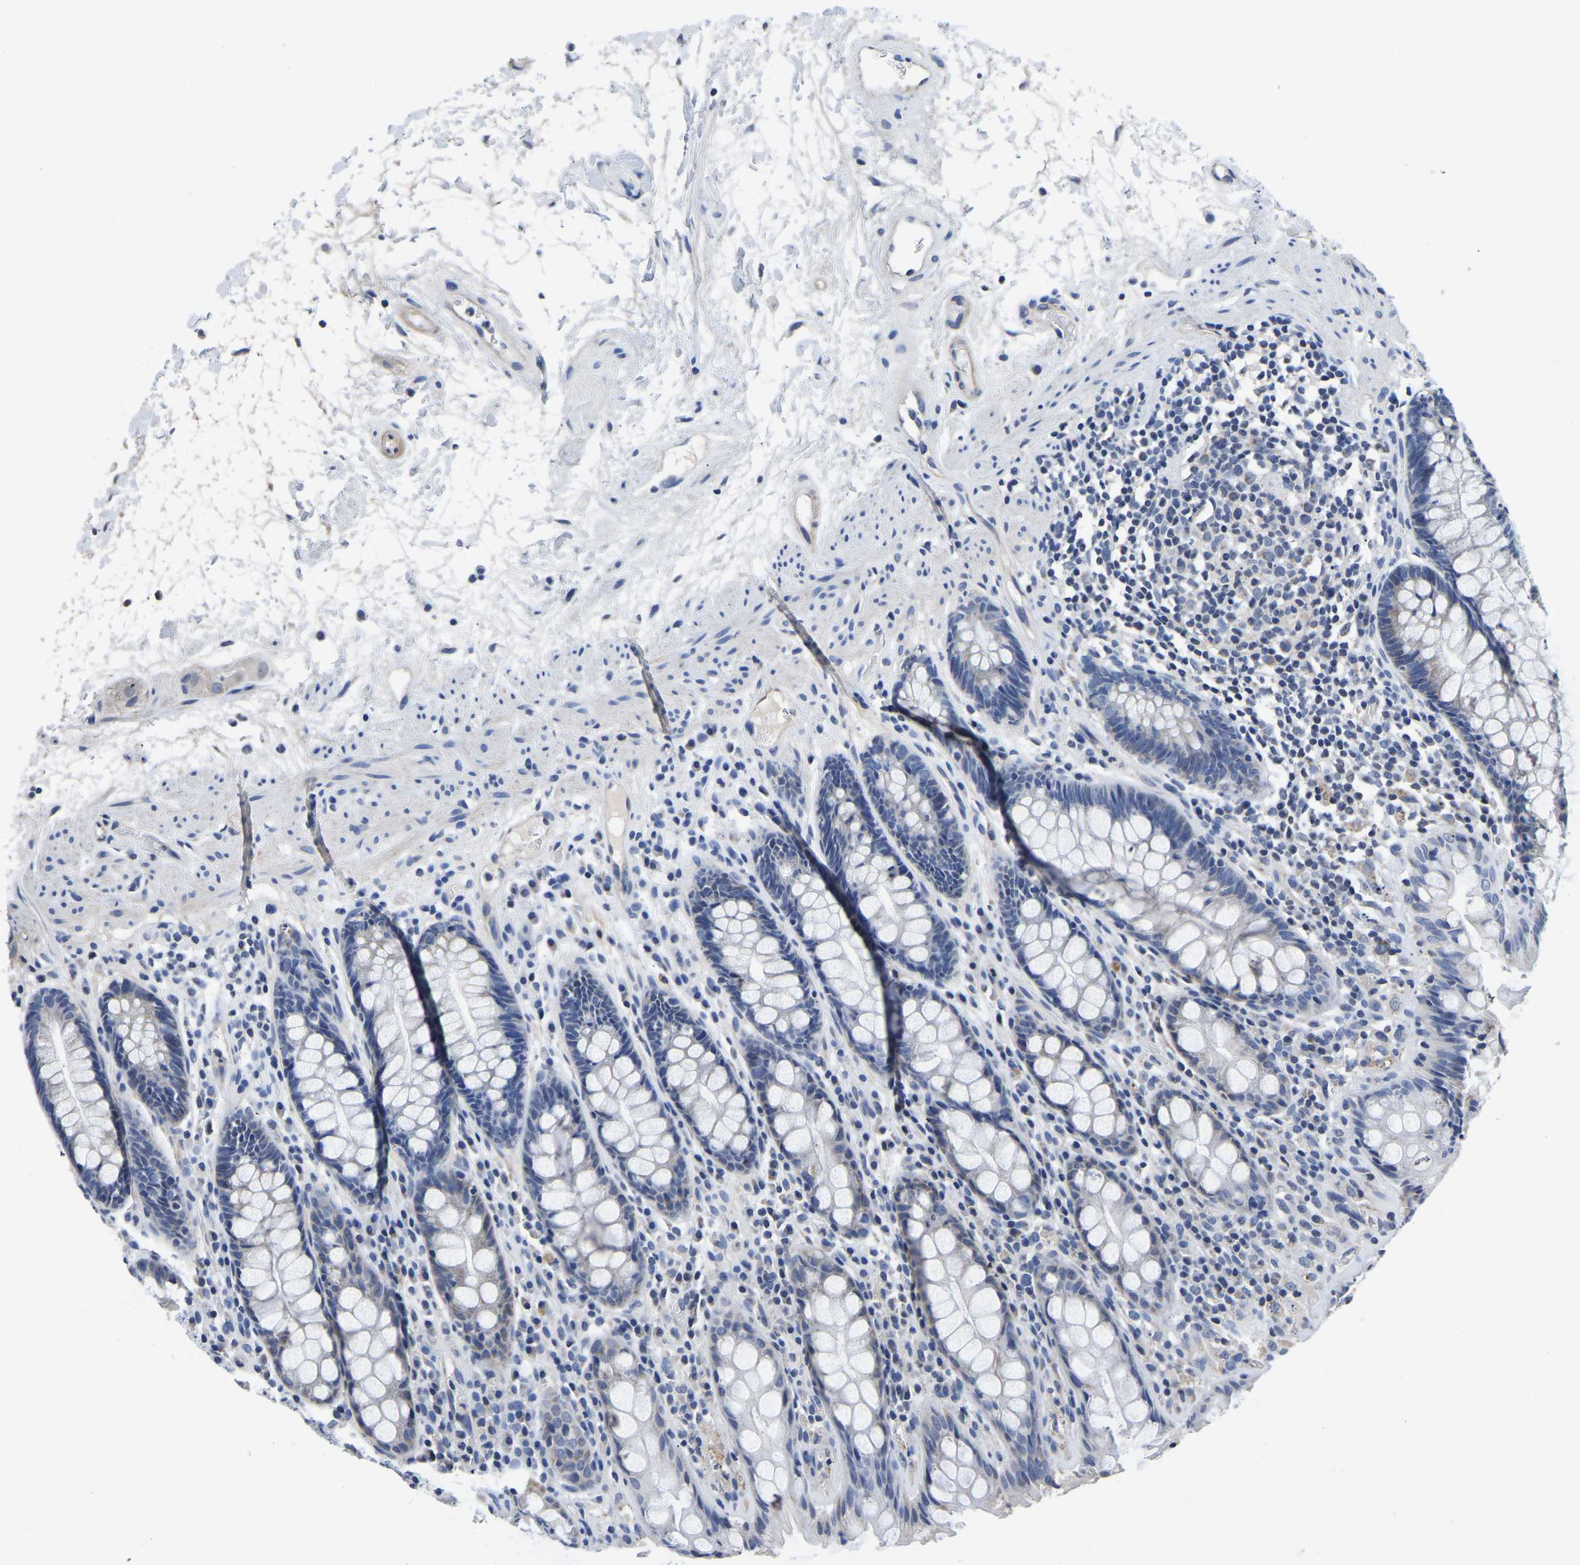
{"staining": {"intensity": "weak", "quantity": "<25%", "location": "cytoplasmic/membranous"}, "tissue": "rectum", "cell_type": "Glandular cells", "image_type": "normal", "snomed": [{"axis": "morphology", "description": "Normal tissue, NOS"}, {"axis": "topography", "description": "Rectum"}], "caption": "This photomicrograph is of normal rectum stained with IHC to label a protein in brown with the nuclei are counter-stained blue. There is no positivity in glandular cells. (DAB (3,3'-diaminobenzidine) immunohistochemistry, high magnification).", "gene": "FGD5", "patient": {"sex": "male", "age": 64}}